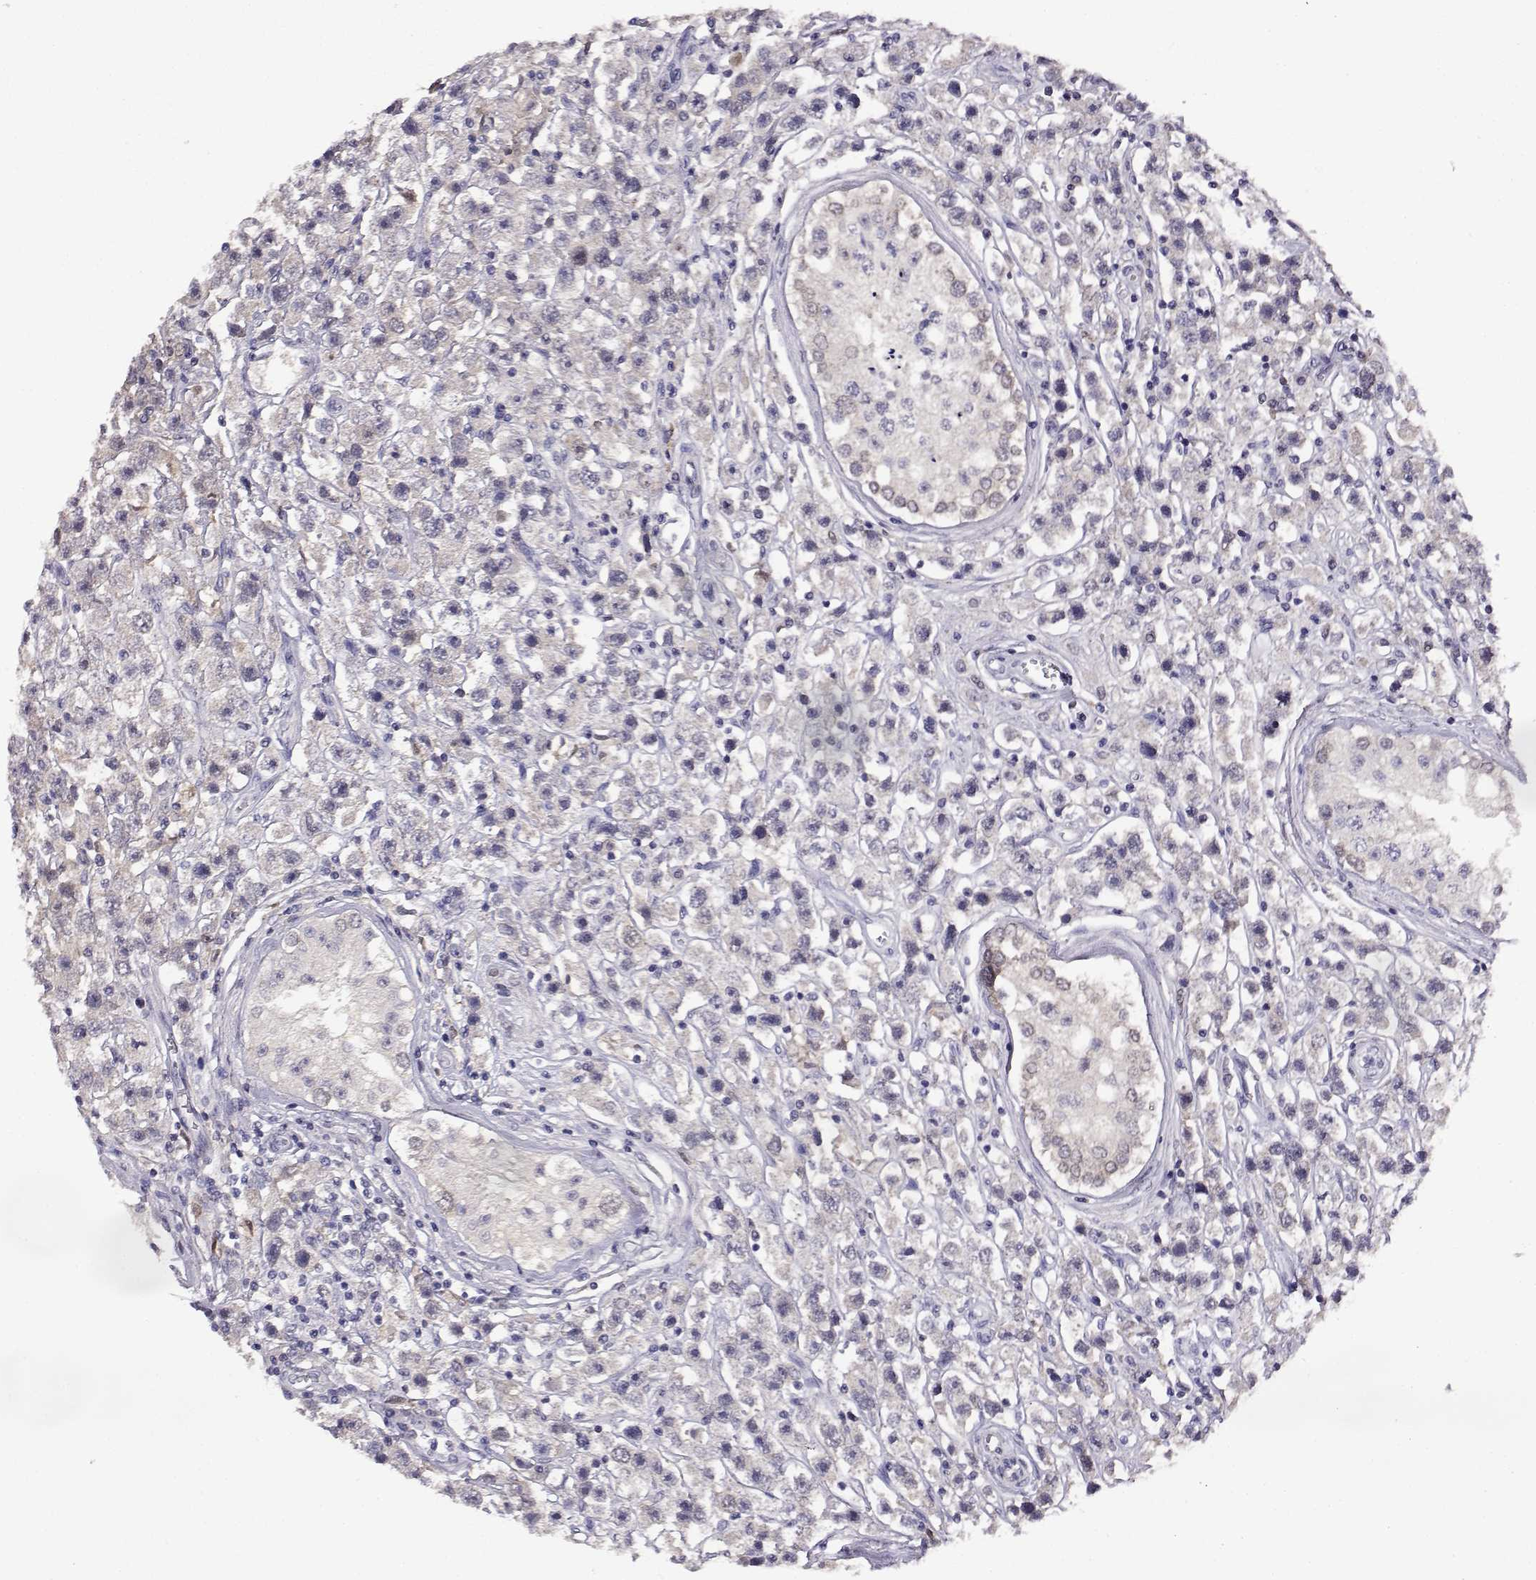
{"staining": {"intensity": "negative", "quantity": "none", "location": "none"}, "tissue": "testis cancer", "cell_type": "Tumor cells", "image_type": "cancer", "snomed": [{"axis": "morphology", "description": "Seminoma, NOS"}, {"axis": "topography", "description": "Testis"}], "caption": "The IHC micrograph has no significant positivity in tumor cells of testis cancer (seminoma) tissue.", "gene": "AKR1B1", "patient": {"sex": "male", "age": 45}}